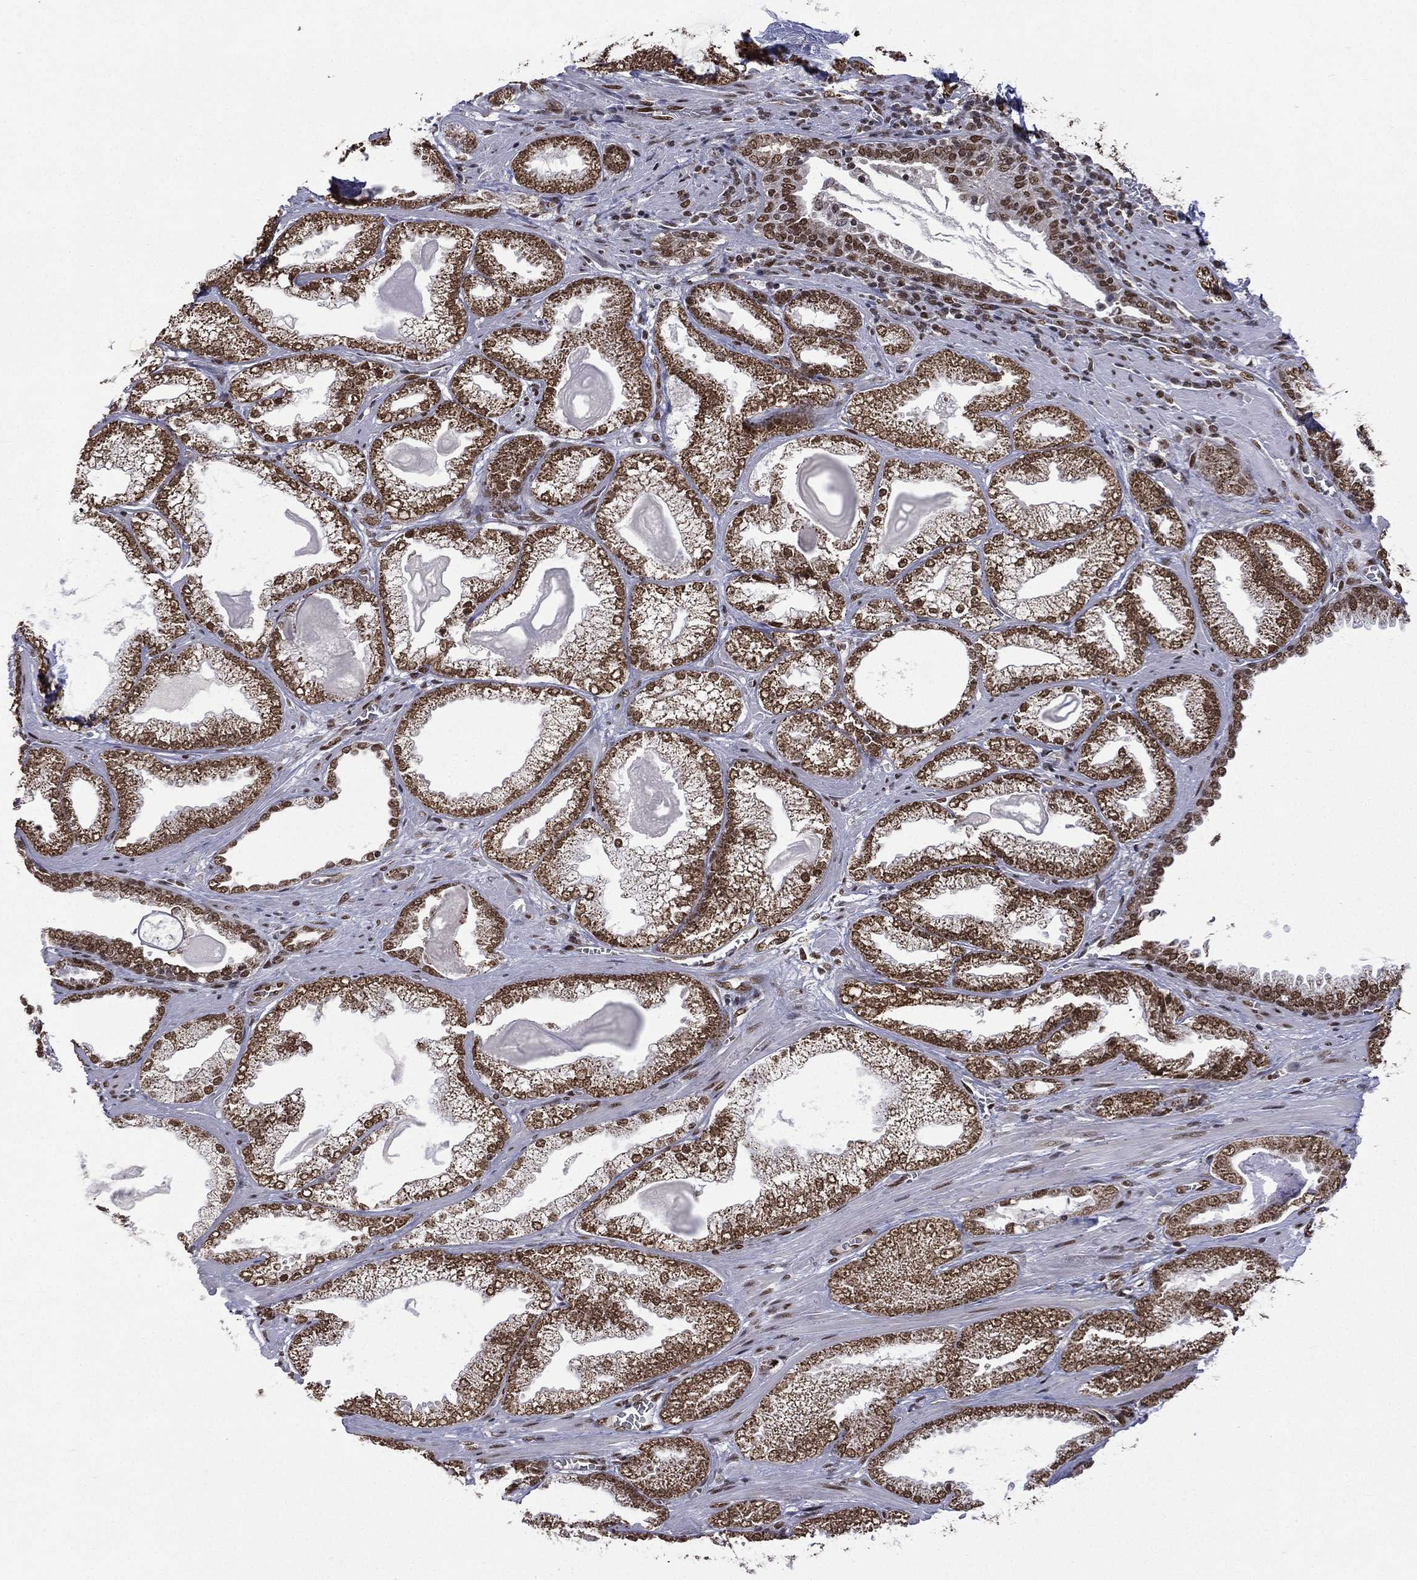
{"staining": {"intensity": "strong", "quantity": ">75%", "location": "cytoplasmic/membranous,nuclear"}, "tissue": "prostate cancer", "cell_type": "Tumor cells", "image_type": "cancer", "snomed": [{"axis": "morphology", "description": "Adenocarcinoma, Low grade"}, {"axis": "topography", "description": "Prostate"}], "caption": "Approximately >75% of tumor cells in human prostate cancer (adenocarcinoma (low-grade)) show strong cytoplasmic/membranous and nuclear protein positivity as visualized by brown immunohistochemical staining.", "gene": "C5orf24", "patient": {"sex": "male", "age": 57}}